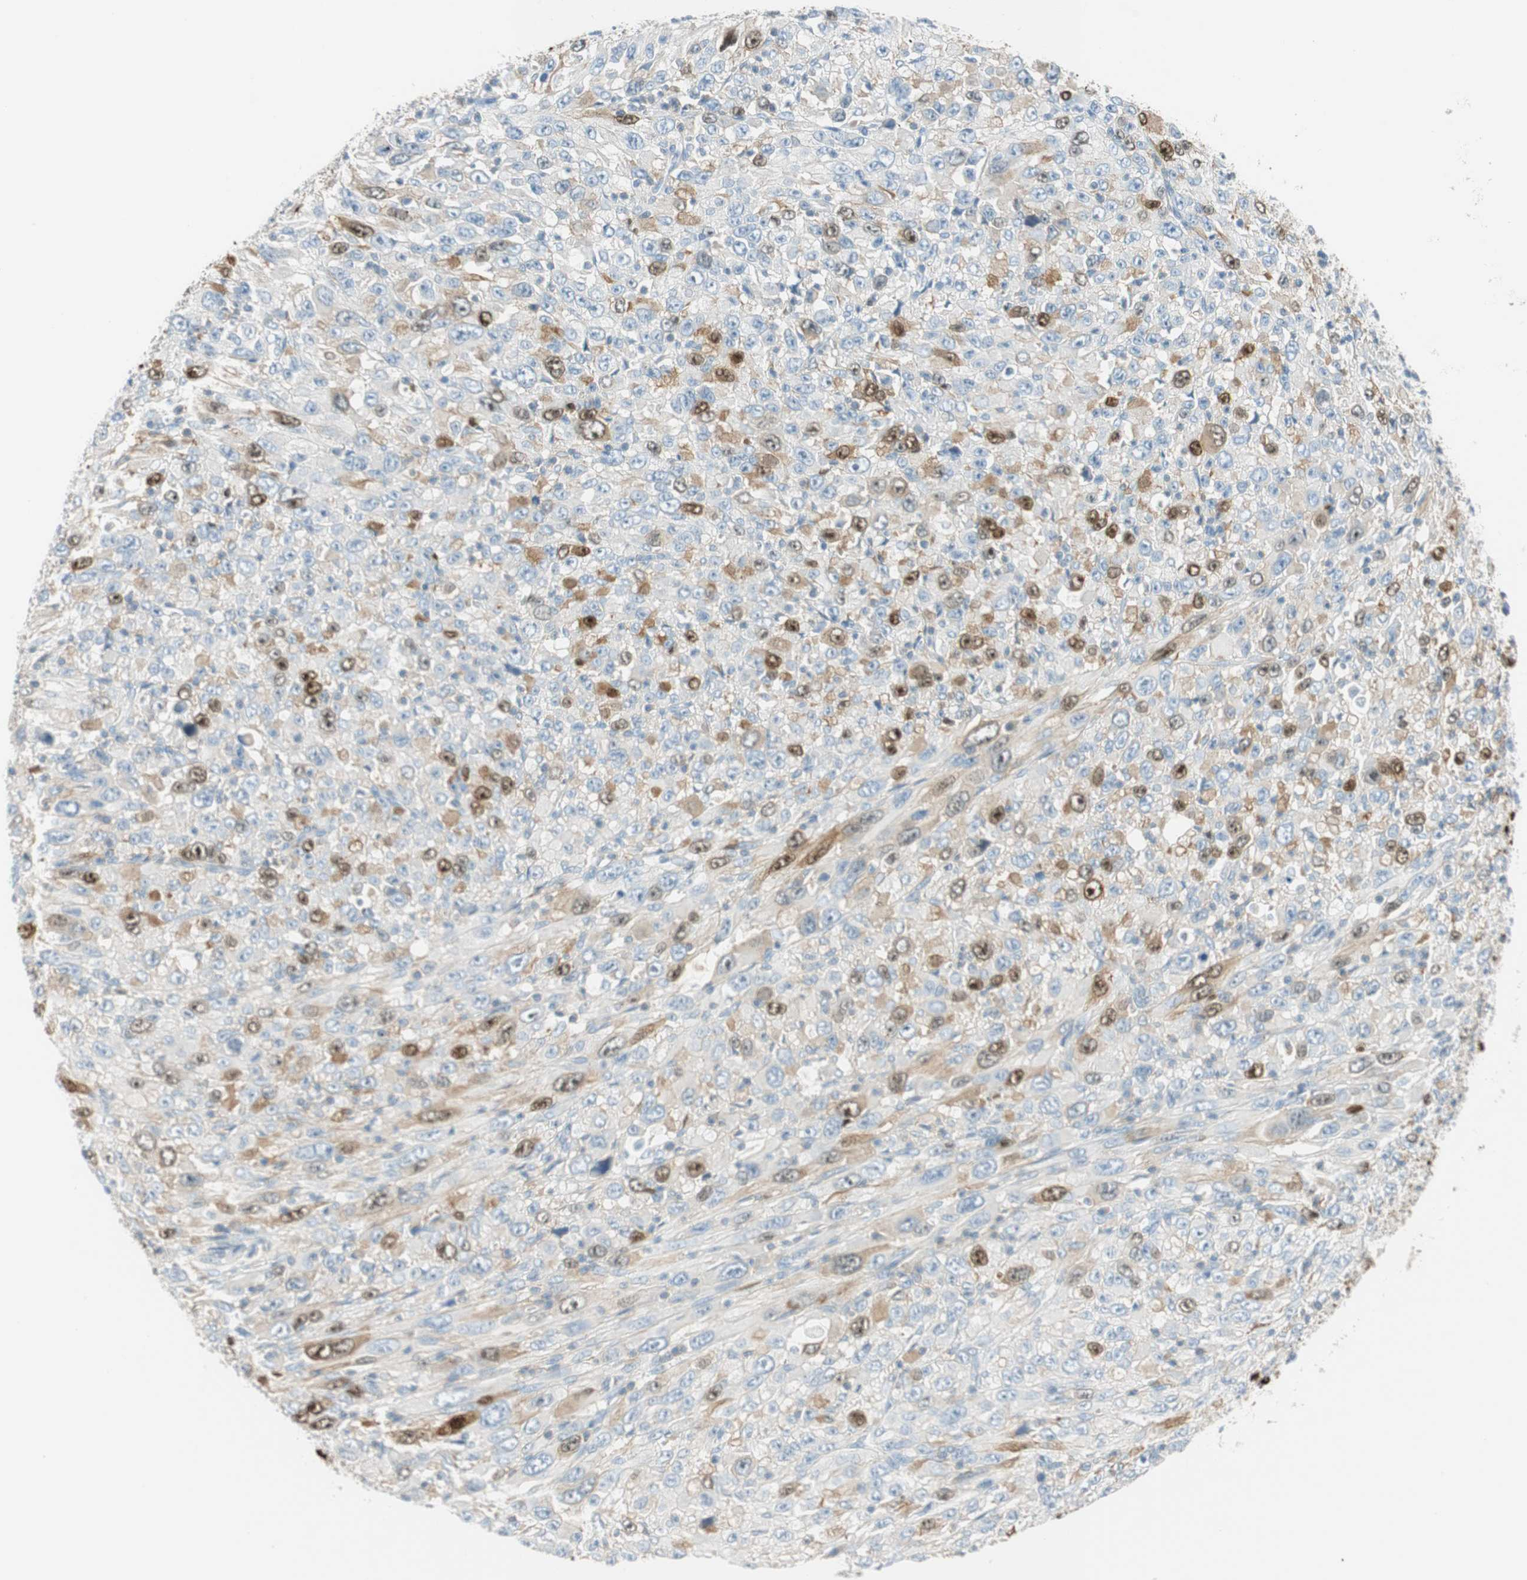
{"staining": {"intensity": "moderate", "quantity": "25%-75%", "location": "cytoplasmic/membranous,nuclear"}, "tissue": "melanoma", "cell_type": "Tumor cells", "image_type": "cancer", "snomed": [{"axis": "morphology", "description": "Malignant melanoma, Metastatic site"}, {"axis": "topography", "description": "Skin"}], "caption": "Tumor cells reveal medium levels of moderate cytoplasmic/membranous and nuclear positivity in about 25%-75% of cells in melanoma. Nuclei are stained in blue.", "gene": "PTTG1", "patient": {"sex": "female", "age": 56}}